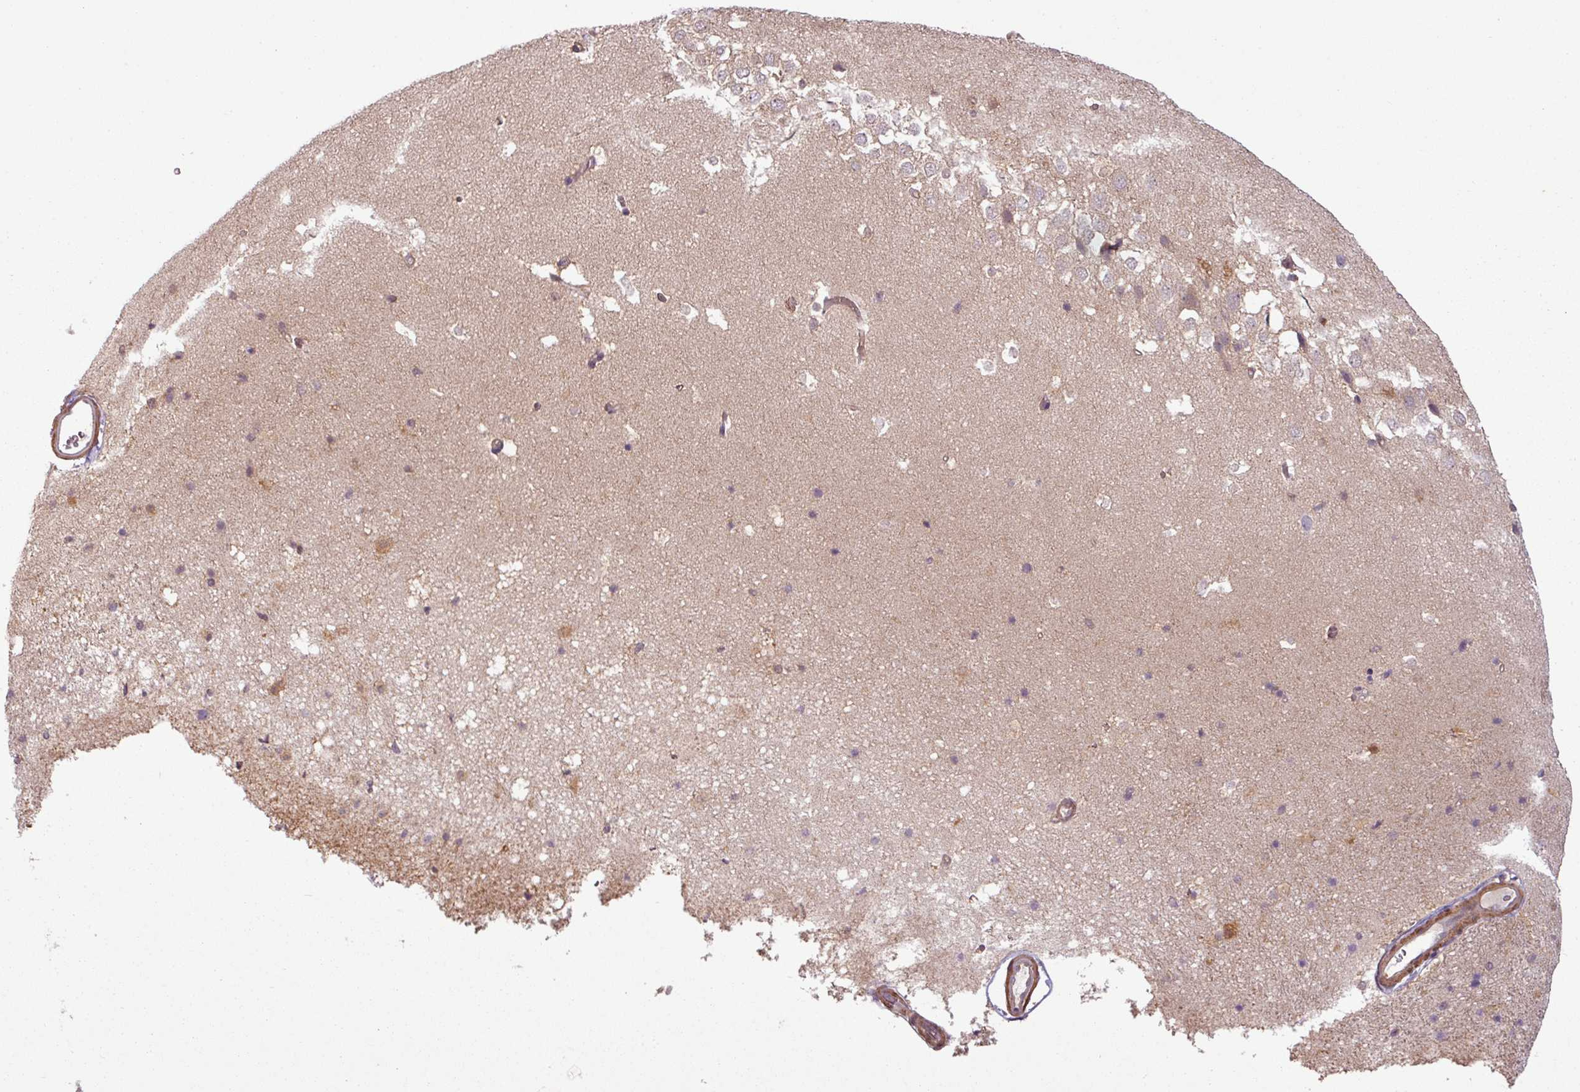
{"staining": {"intensity": "negative", "quantity": "none", "location": "none"}, "tissue": "hippocampus", "cell_type": "Glial cells", "image_type": "normal", "snomed": [{"axis": "morphology", "description": "Normal tissue, NOS"}, {"axis": "topography", "description": "Hippocampus"}], "caption": "Image shows no significant protein staining in glial cells of benign hippocampus. Nuclei are stained in blue.", "gene": "SH3BGRL", "patient": {"sex": "male", "age": 37}}